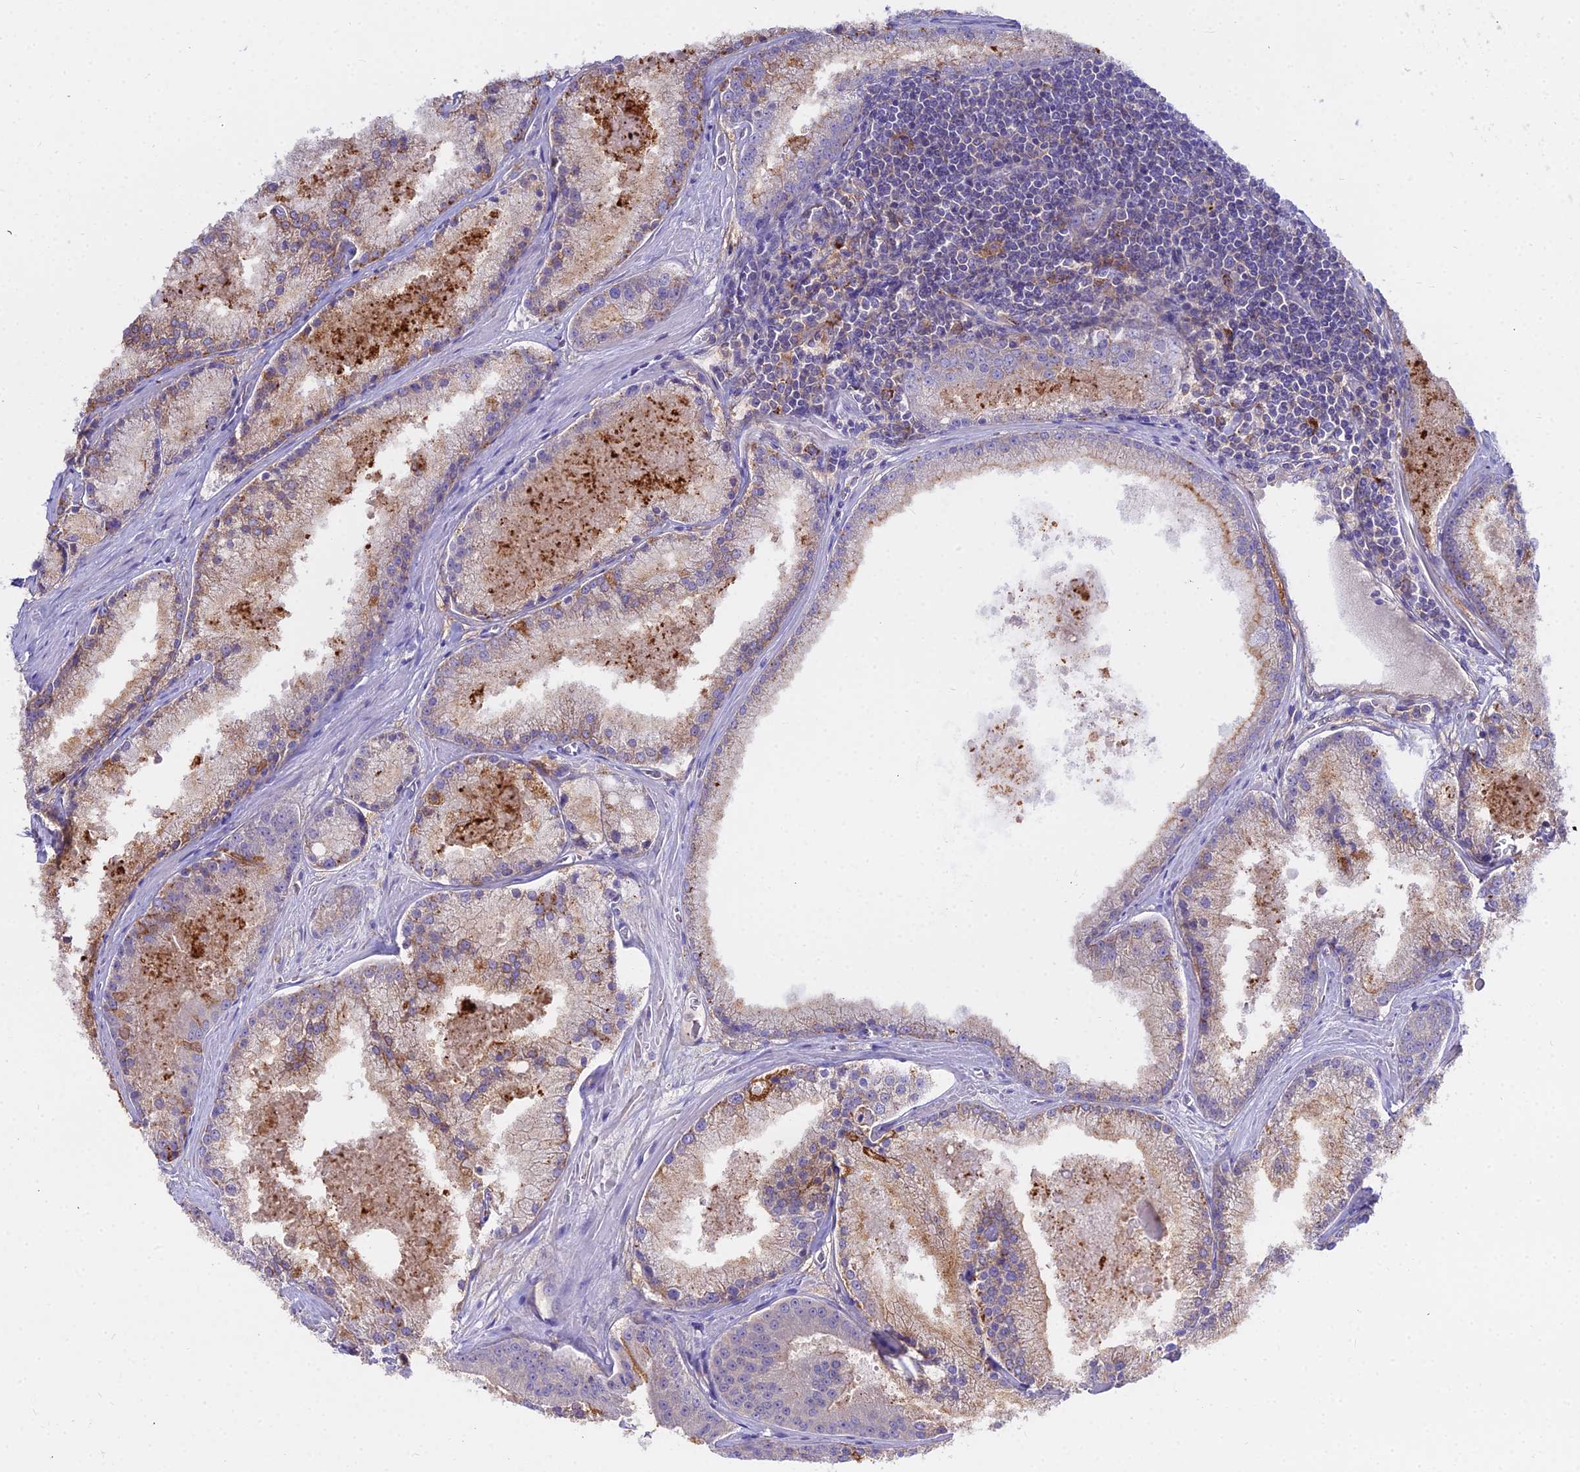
{"staining": {"intensity": "weak", "quantity": "<25%", "location": "cytoplasmic/membranous"}, "tissue": "prostate cancer", "cell_type": "Tumor cells", "image_type": "cancer", "snomed": [{"axis": "morphology", "description": "Adenocarcinoma, High grade"}, {"axis": "topography", "description": "Prostate"}], "caption": "Adenocarcinoma (high-grade) (prostate) stained for a protein using immunohistochemistry demonstrates no positivity tumor cells.", "gene": "GLYAT", "patient": {"sex": "male", "age": 61}}